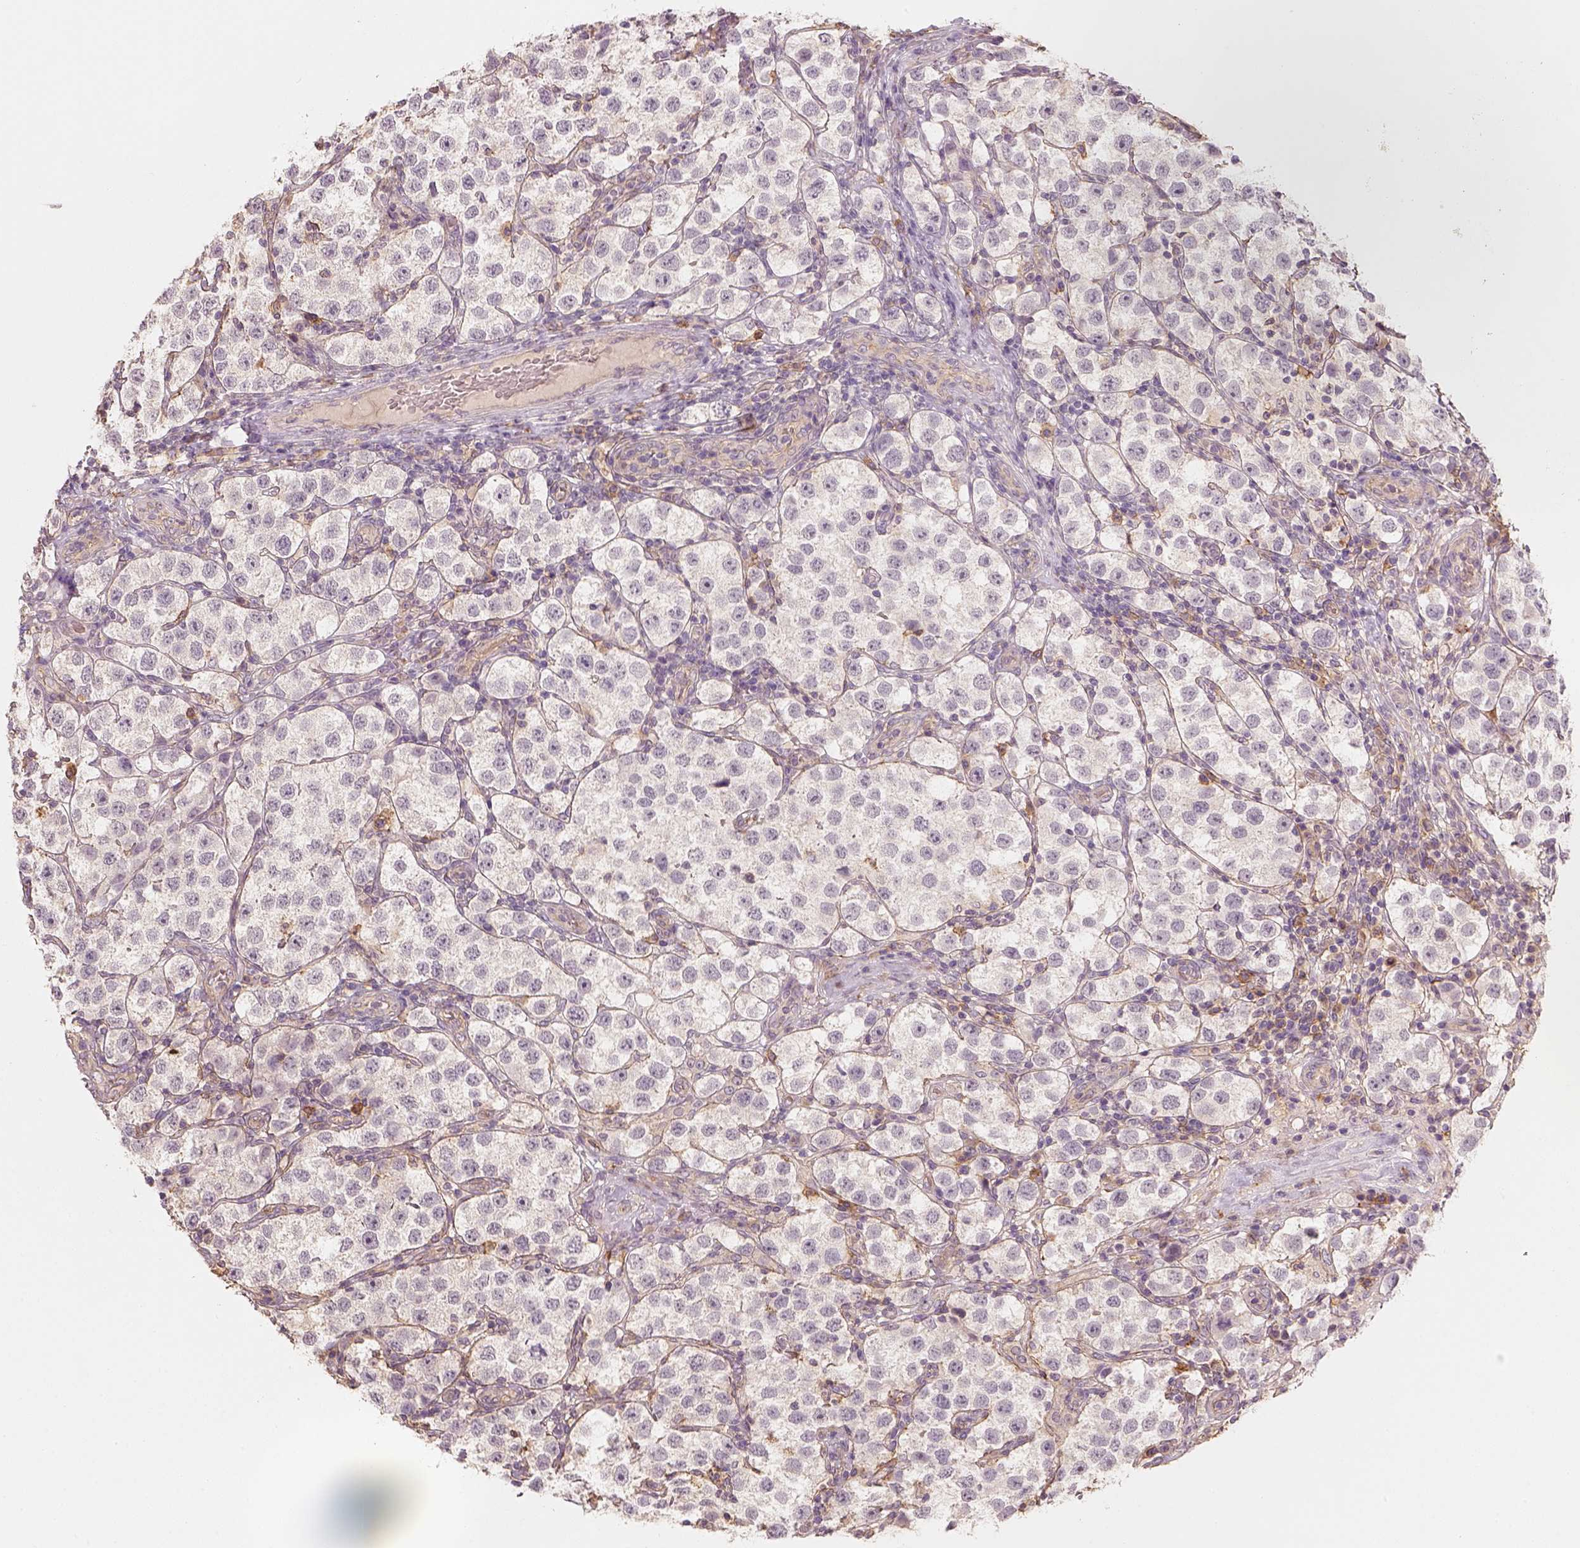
{"staining": {"intensity": "negative", "quantity": "none", "location": "none"}, "tissue": "testis cancer", "cell_type": "Tumor cells", "image_type": "cancer", "snomed": [{"axis": "morphology", "description": "Seminoma, NOS"}, {"axis": "topography", "description": "Testis"}], "caption": "This is an immunohistochemistry image of seminoma (testis). There is no positivity in tumor cells.", "gene": "AQP9", "patient": {"sex": "male", "age": 37}}